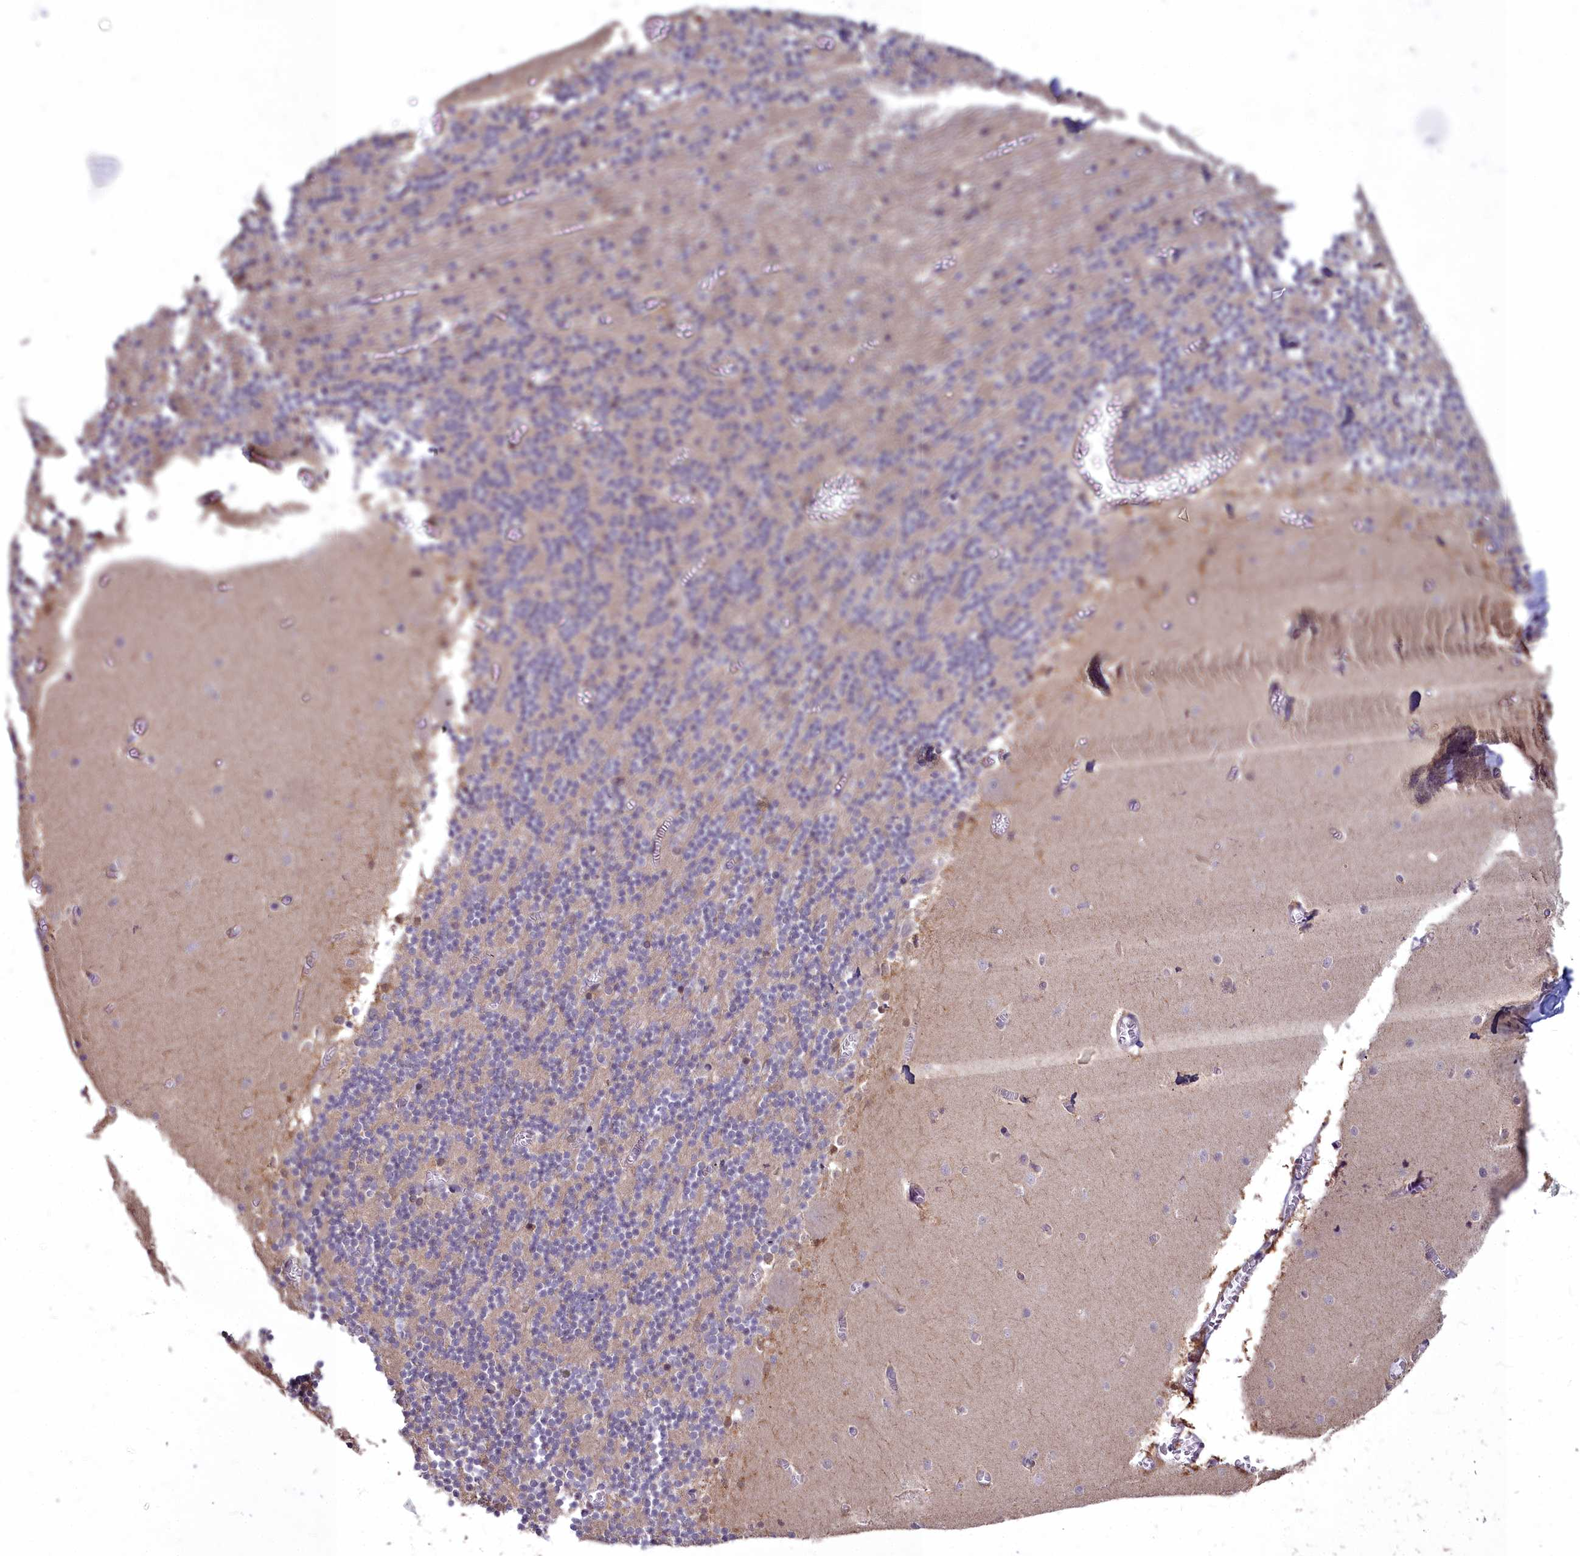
{"staining": {"intensity": "negative", "quantity": "none", "location": "none"}, "tissue": "cerebellum", "cell_type": "Cells in granular layer", "image_type": "normal", "snomed": [{"axis": "morphology", "description": "Normal tissue, NOS"}, {"axis": "topography", "description": "Cerebellum"}], "caption": "An image of human cerebellum is negative for staining in cells in granular layer. (Brightfield microscopy of DAB IHC at high magnification).", "gene": "MICU2", "patient": {"sex": "female", "age": 28}}